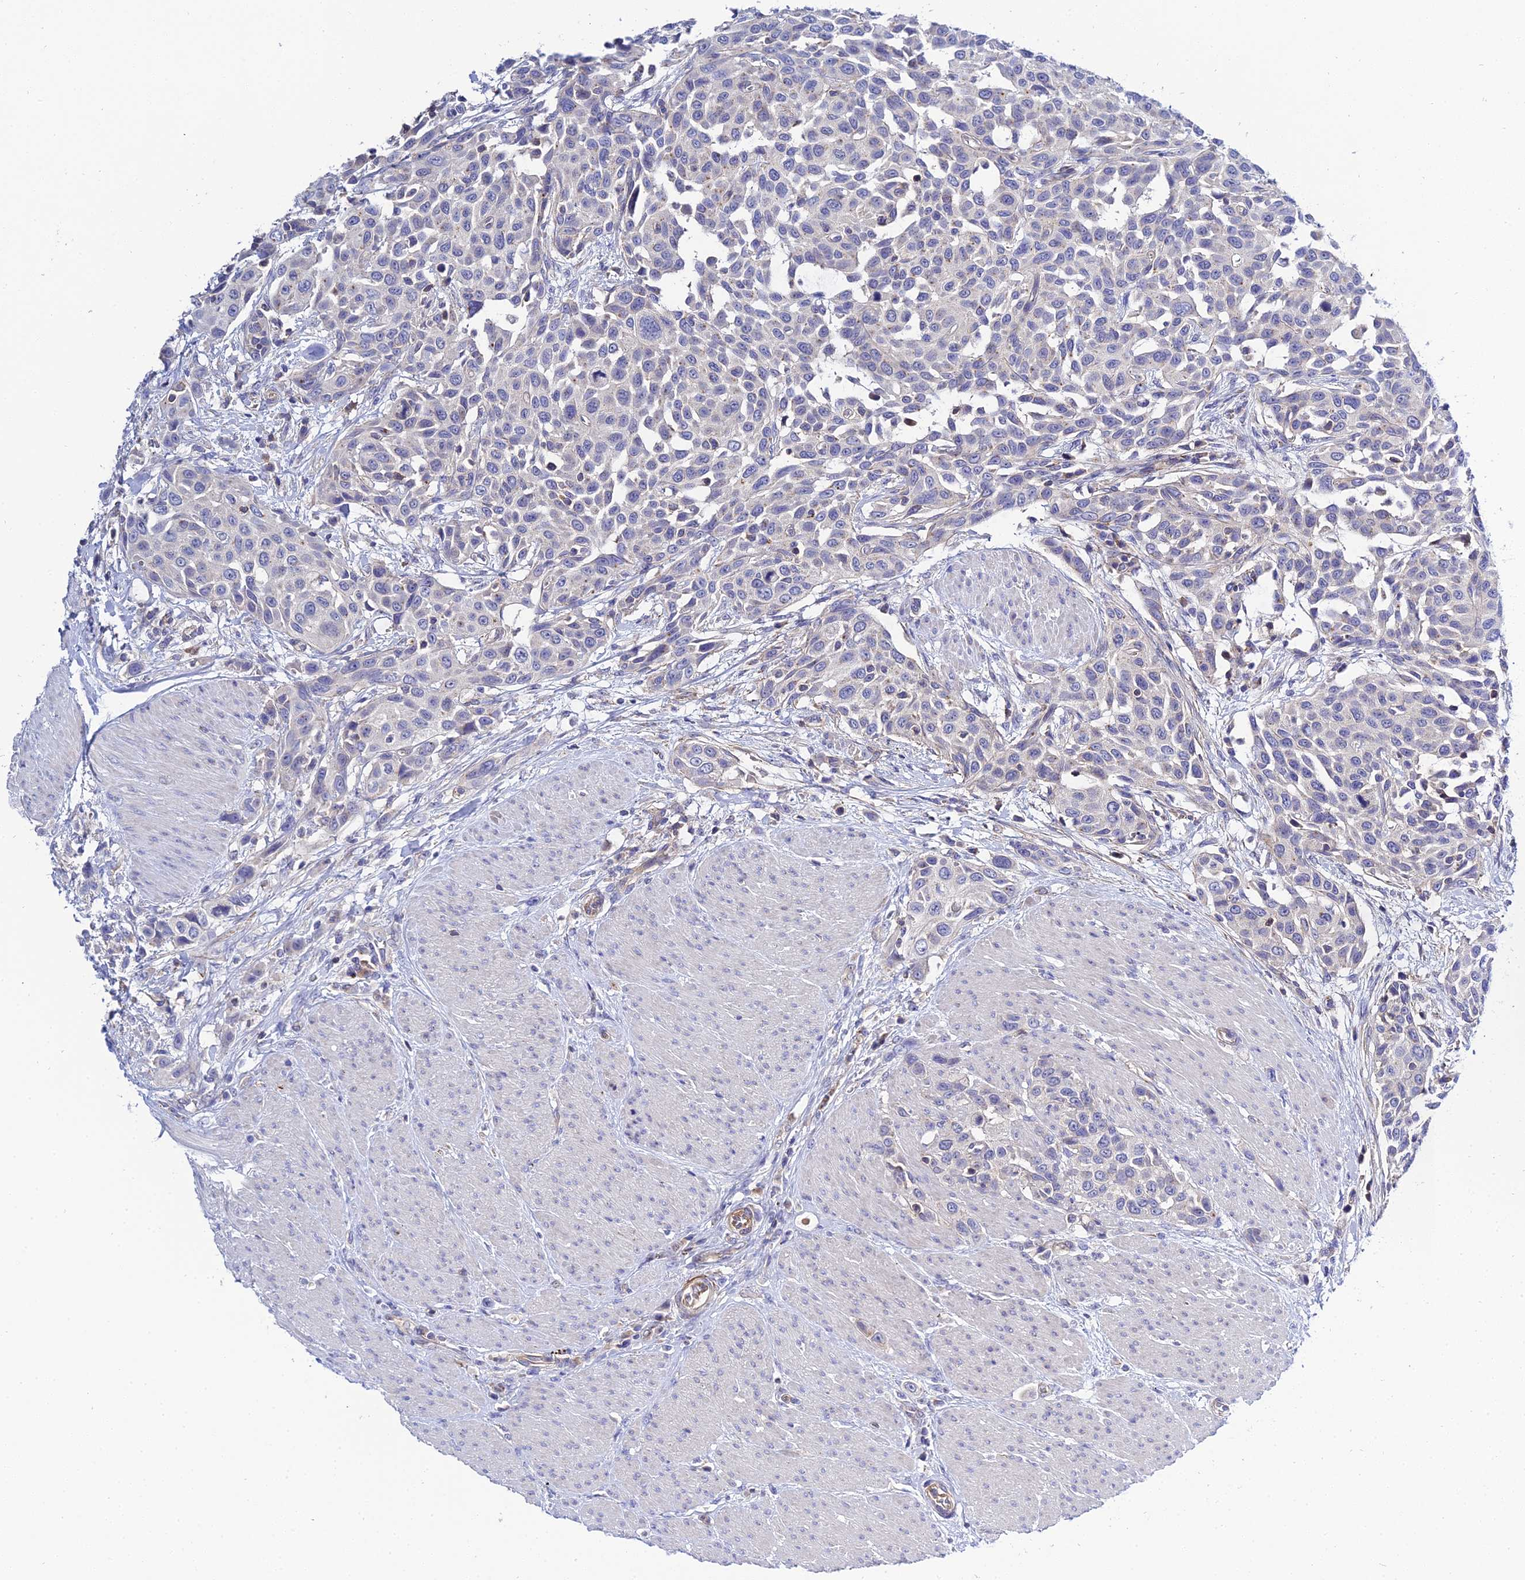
{"staining": {"intensity": "negative", "quantity": "none", "location": "none"}, "tissue": "urothelial cancer", "cell_type": "Tumor cells", "image_type": "cancer", "snomed": [{"axis": "morphology", "description": "Urothelial carcinoma, High grade"}, {"axis": "topography", "description": "Urinary bladder"}], "caption": "An IHC image of urothelial carcinoma (high-grade) is shown. There is no staining in tumor cells of urothelial carcinoma (high-grade). The staining is performed using DAB brown chromogen with nuclei counter-stained in using hematoxylin.", "gene": "APOBEC3H", "patient": {"sex": "male", "age": 50}}